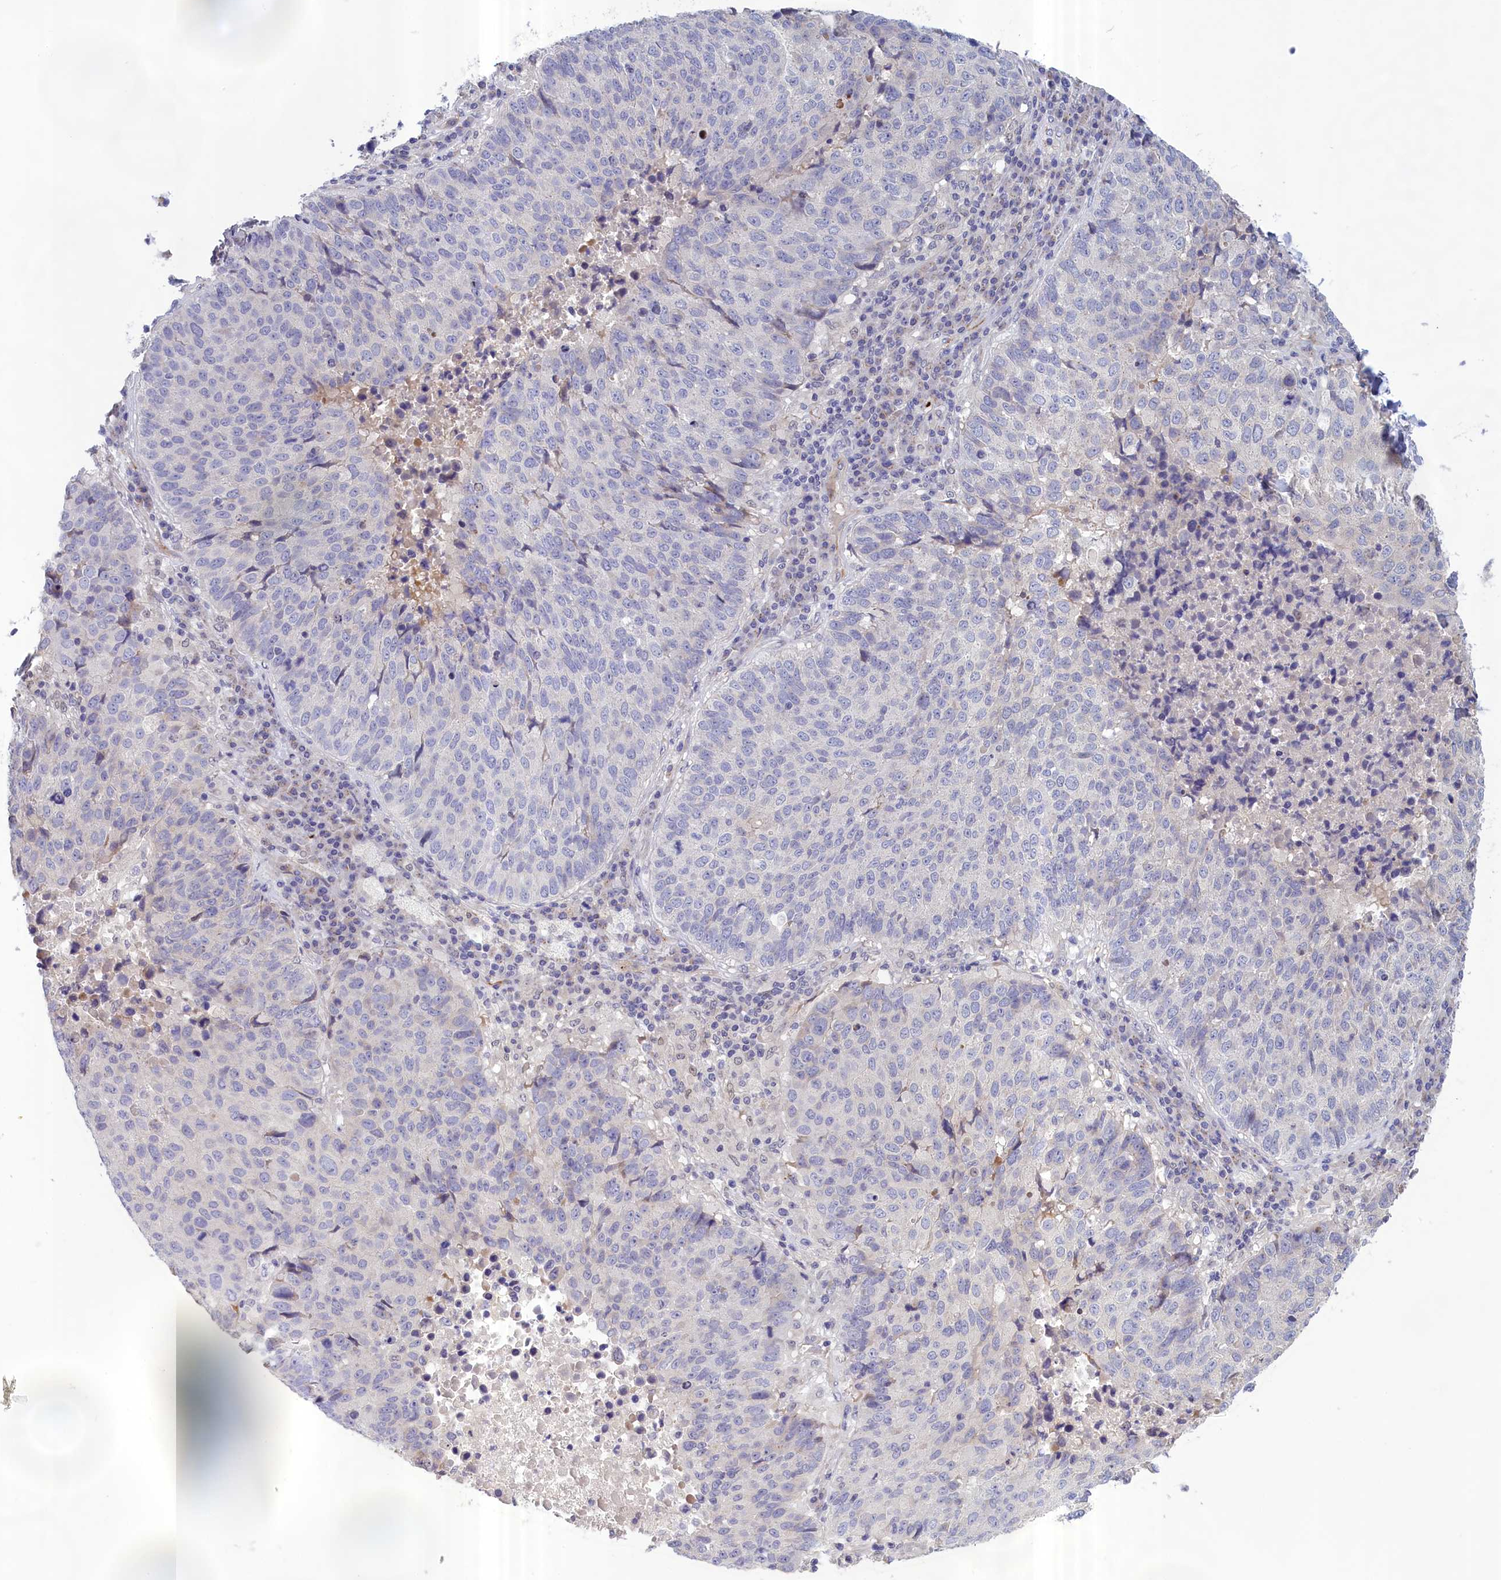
{"staining": {"intensity": "negative", "quantity": "none", "location": "none"}, "tissue": "lung cancer", "cell_type": "Tumor cells", "image_type": "cancer", "snomed": [{"axis": "morphology", "description": "Squamous cell carcinoma, NOS"}, {"axis": "topography", "description": "Lung"}], "caption": "Human lung cancer stained for a protein using immunohistochemistry (IHC) exhibits no expression in tumor cells.", "gene": "IGFALS", "patient": {"sex": "male", "age": 73}}